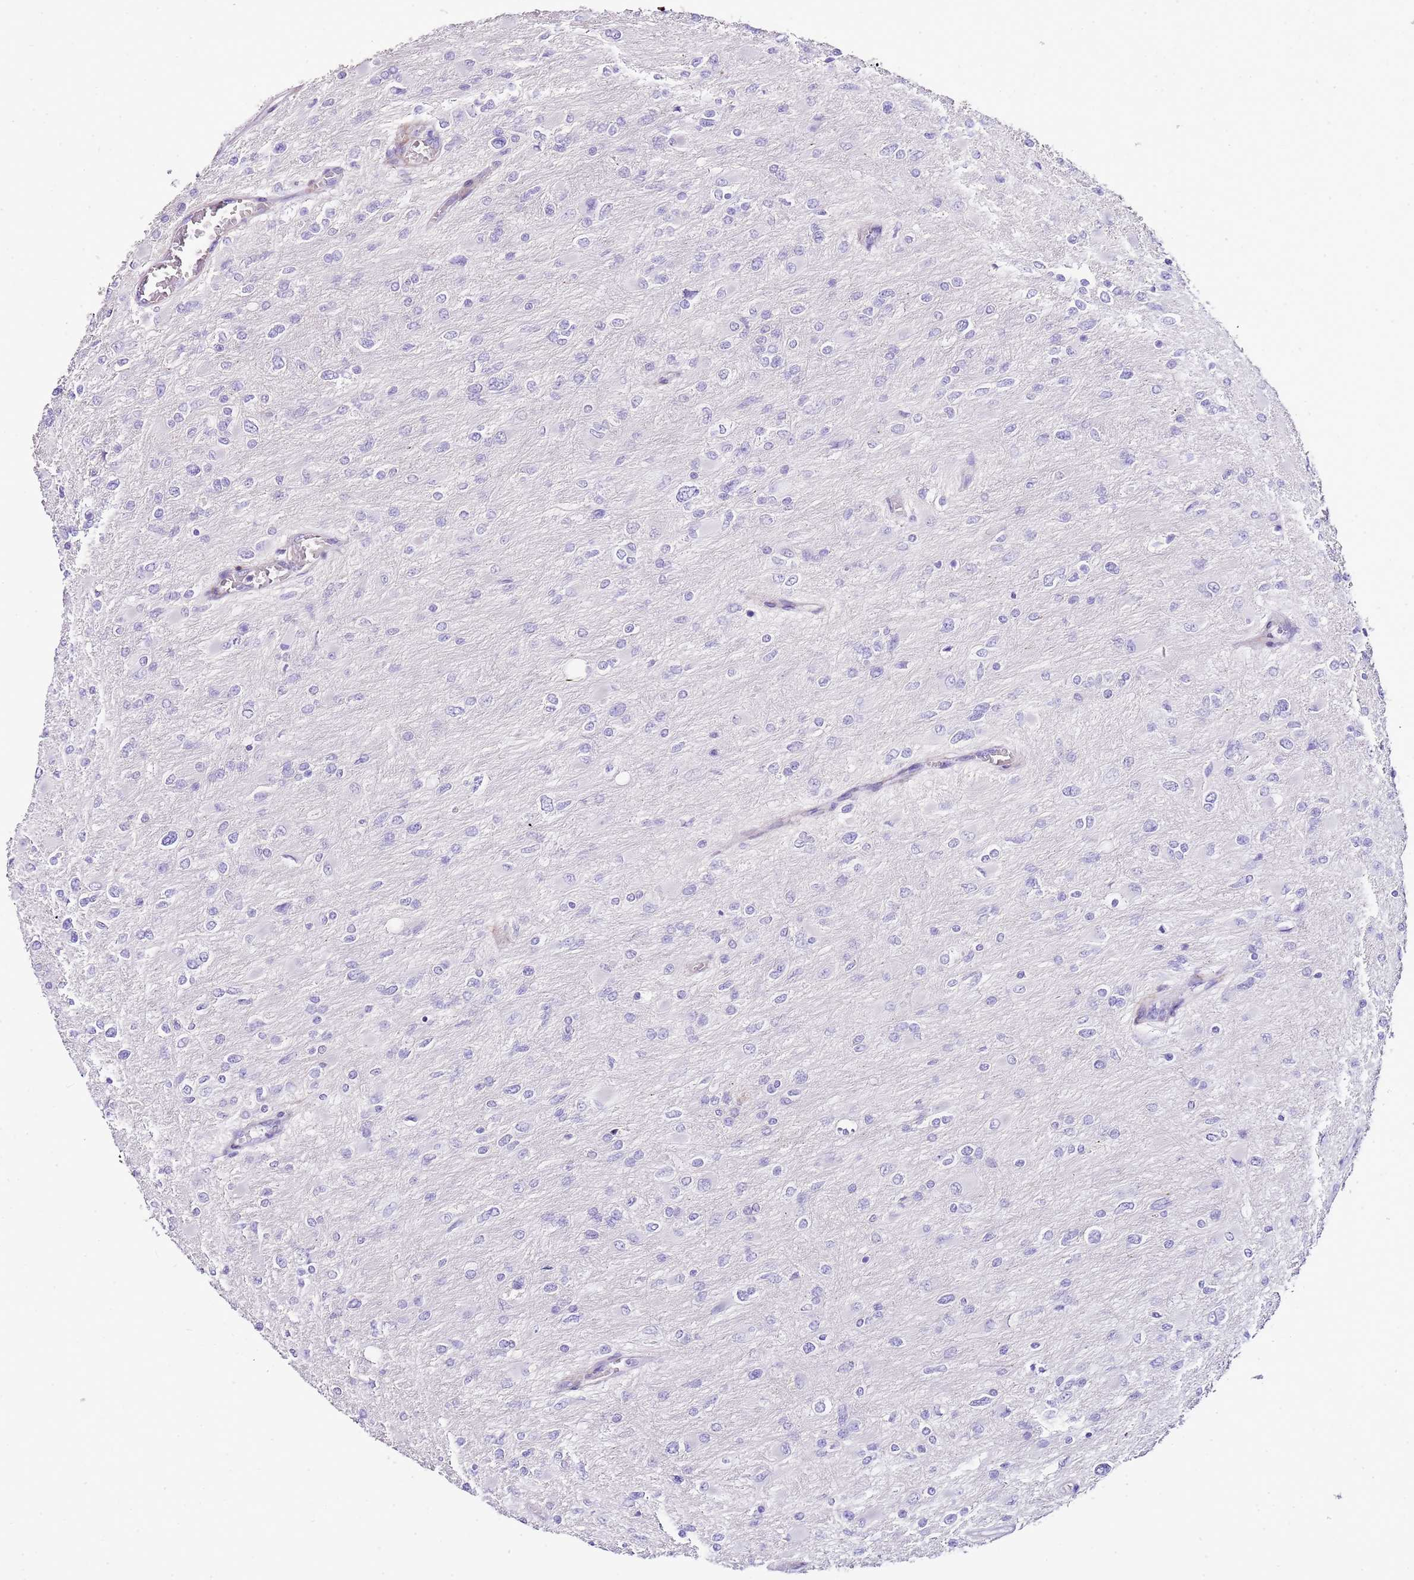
{"staining": {"intensity": "negative", "quantity": "none", "location": "none"}, "tissue": "glioma", "cell_type": "Tumor cells", "image_type": "cancer", "snomed": [{"axis": "morphology", "description": "Glioma, malignant, High grade"}, {"axis": "topography", "description": "Cerebral cortex"}], "caption": "There is no significant positivity in tumor cells of glioma.", "gene": "ALDH3A1", "patient": {"sex": "female", "age": 36}}